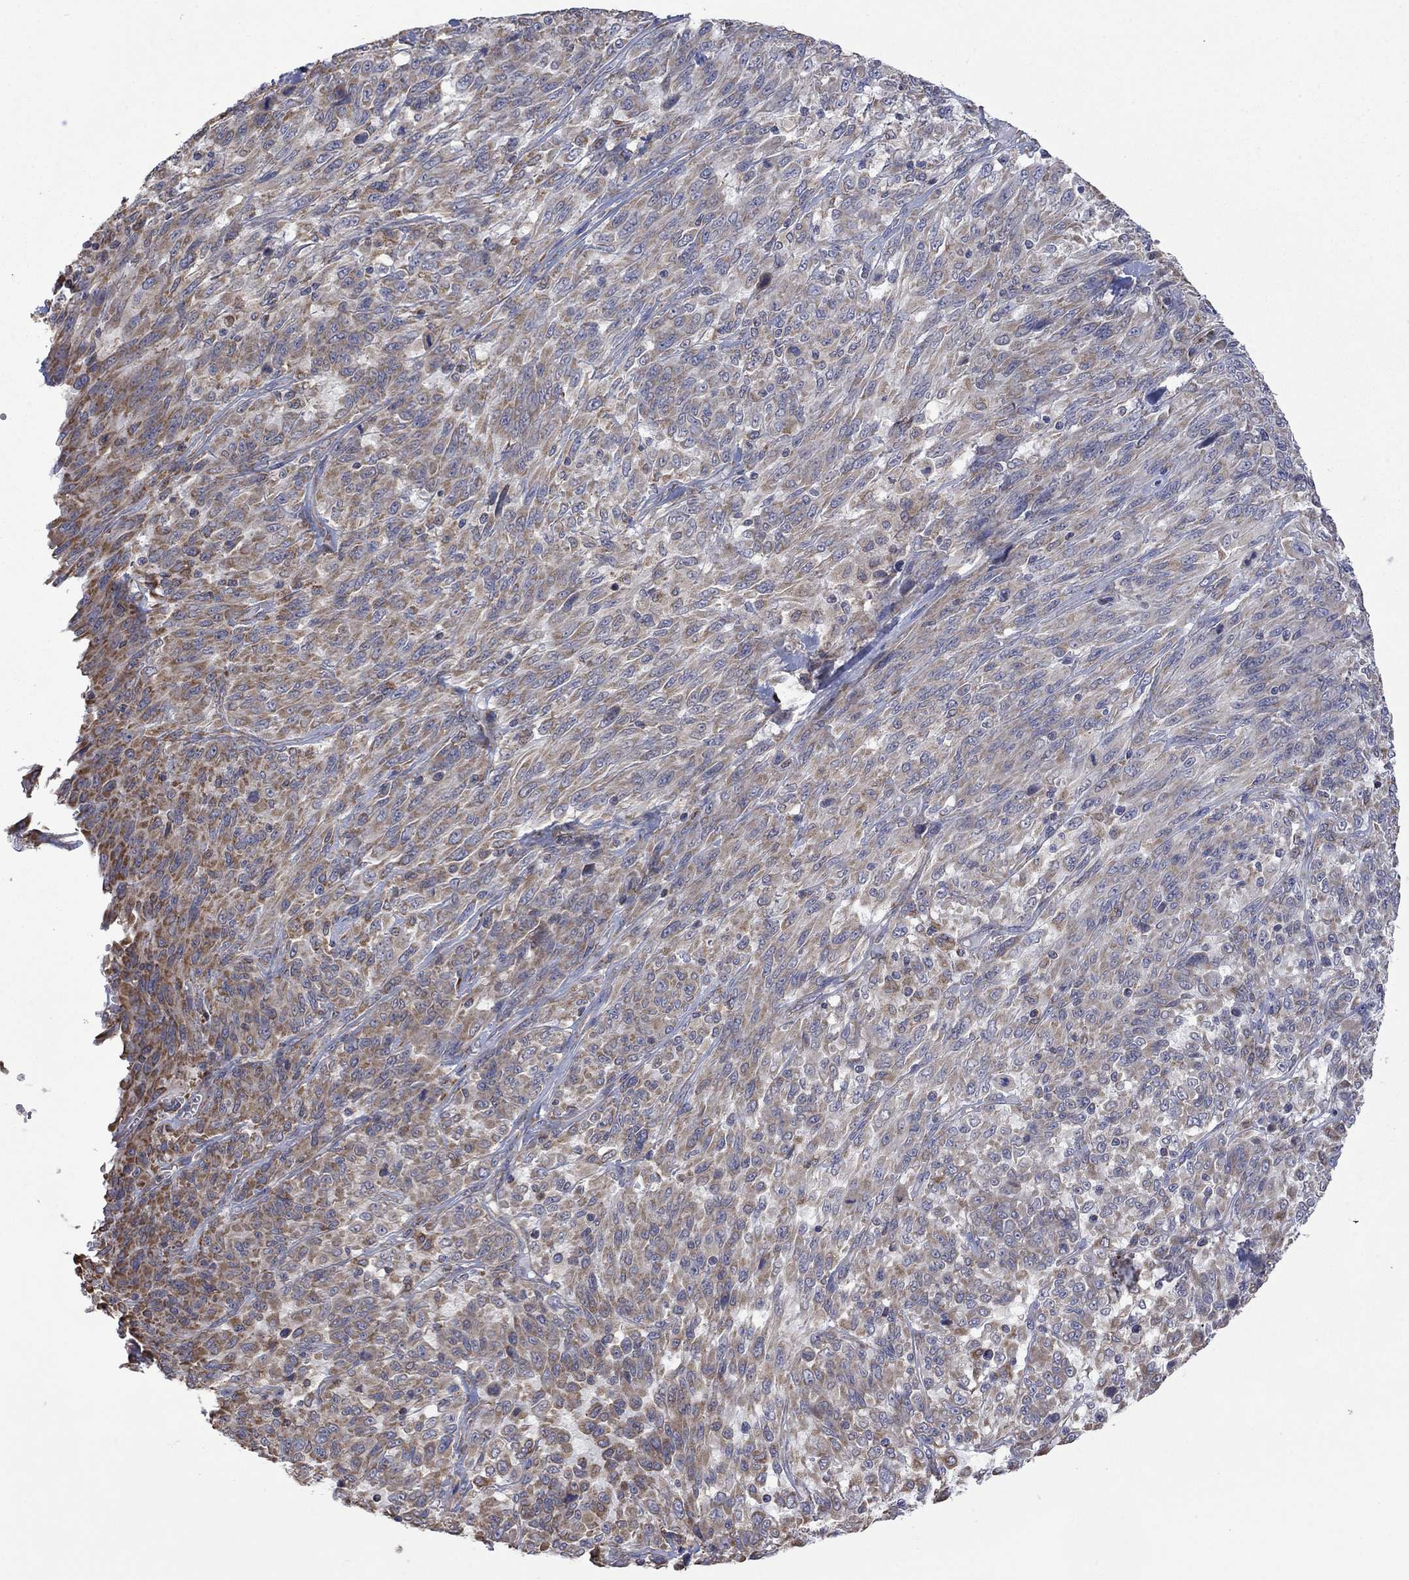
{"staining": {"intensity": "moderate", "quantity": "25%-75%", "location": "cytoplasmic/membranous"}, "tissue": "melanoma", "cell_type": "Tumor cells", "image_type": "cancer", "snomed": [{"axis": "morphology", "description": "Malignant melanoma, NOS"}, {"axis": "topography", "description": "Skin"}], "caption": "Brown immunohistochemical staining in human malignant melanoma displays moderate cytoplasmic/membranous positivity in approximately 25%-75% of tumor cells.", "gene": "FURIN", "patient": {"sex": "female", "age": 91}}